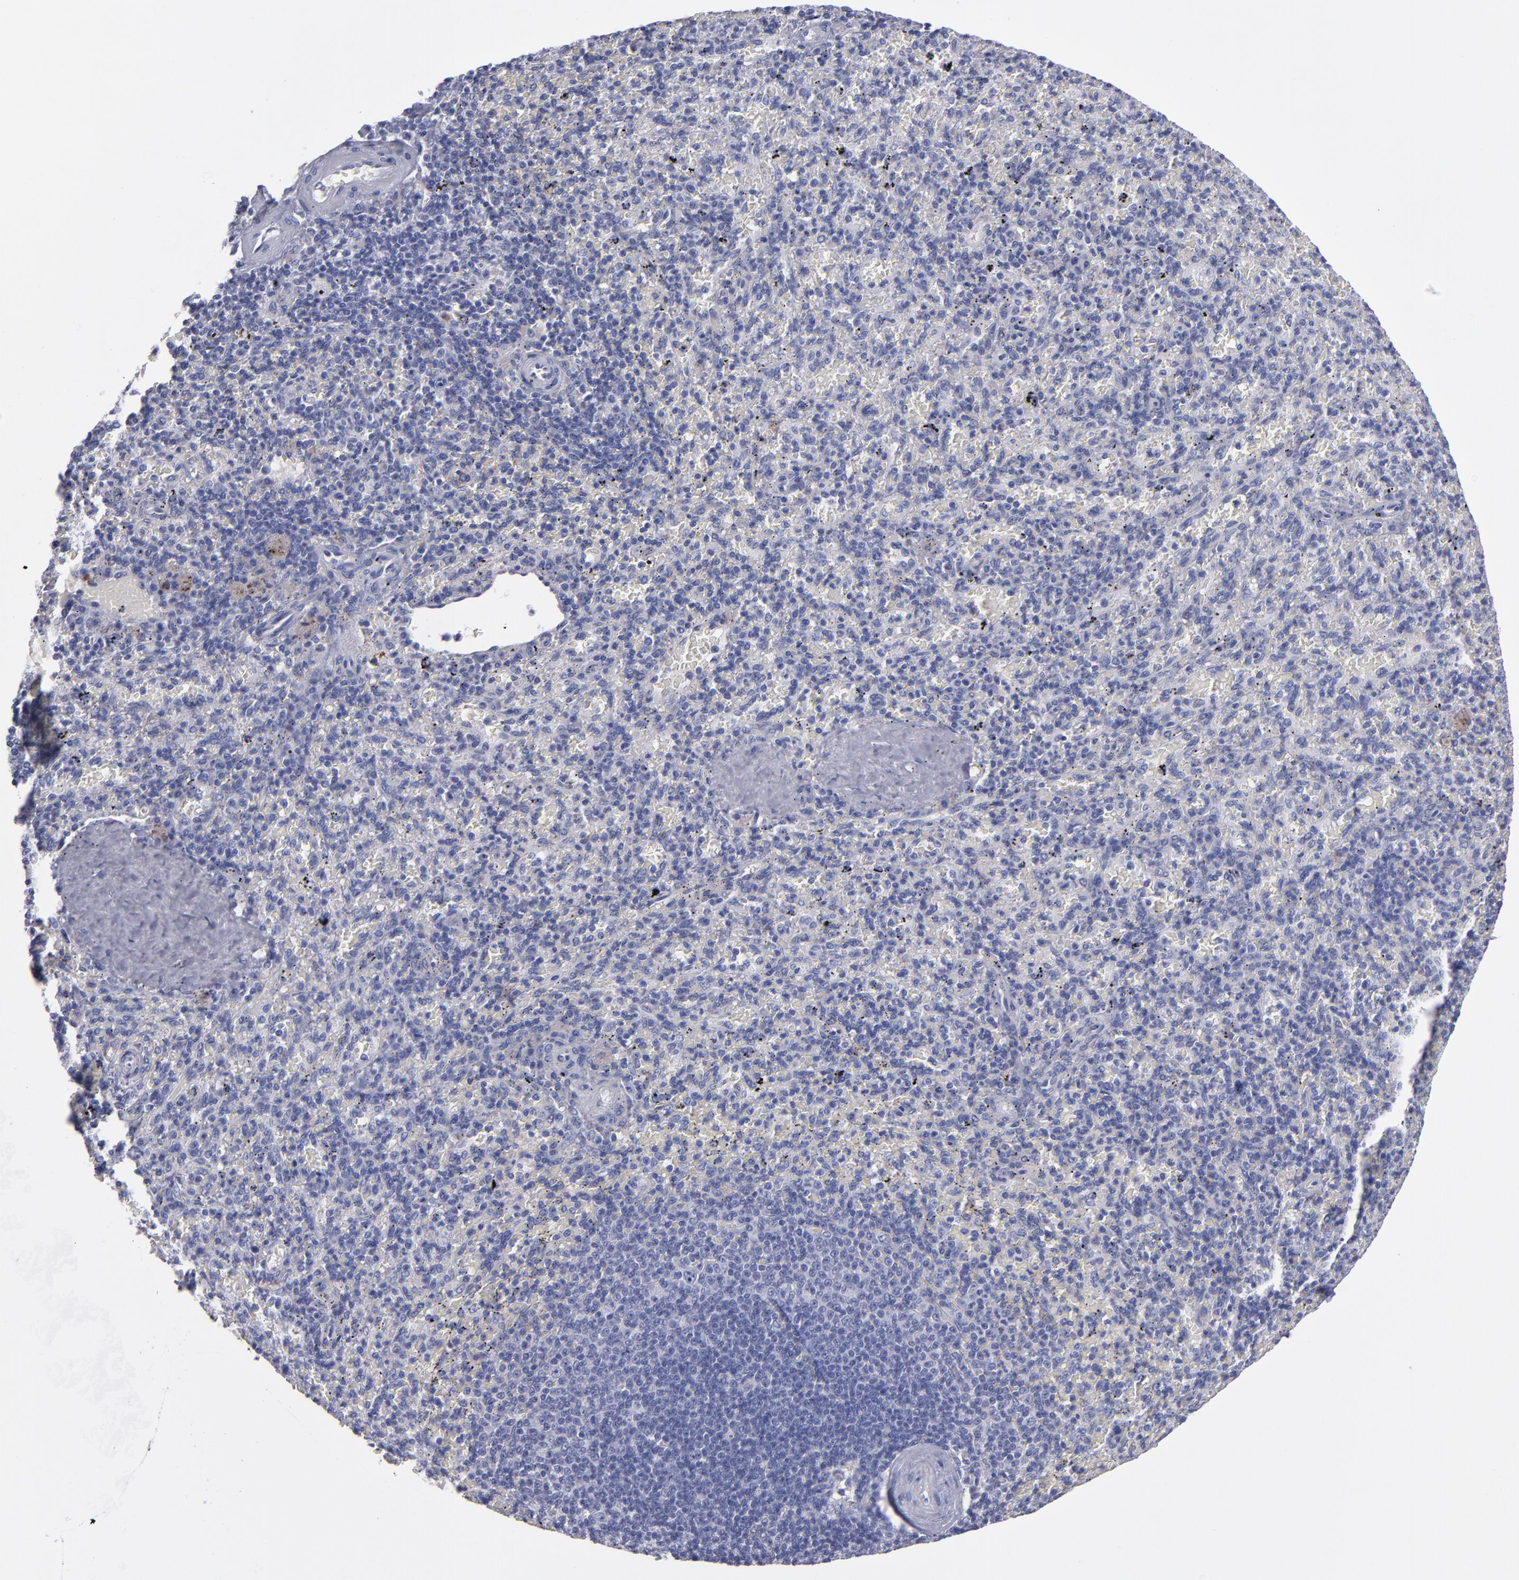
{"staining": {"intensity": "negative", "quantity": "none", "location": "none"}, "tissue": "spleen", "cell_type": "Cells in red pulp", "image_type": "normal", "snomed": [{"axis": "morphology", "description": "Normal tissue, NOS"}, {"axis": "topography", "description": "Spleen"}], "caption": "Immunohistochemistry (IHC) image of unremarkable human spleen stained for a protein (brown), which displays no positivity in cells in red pulp.", "gene": "CDH3", "patient": {"sex": "female", "age": 43}}